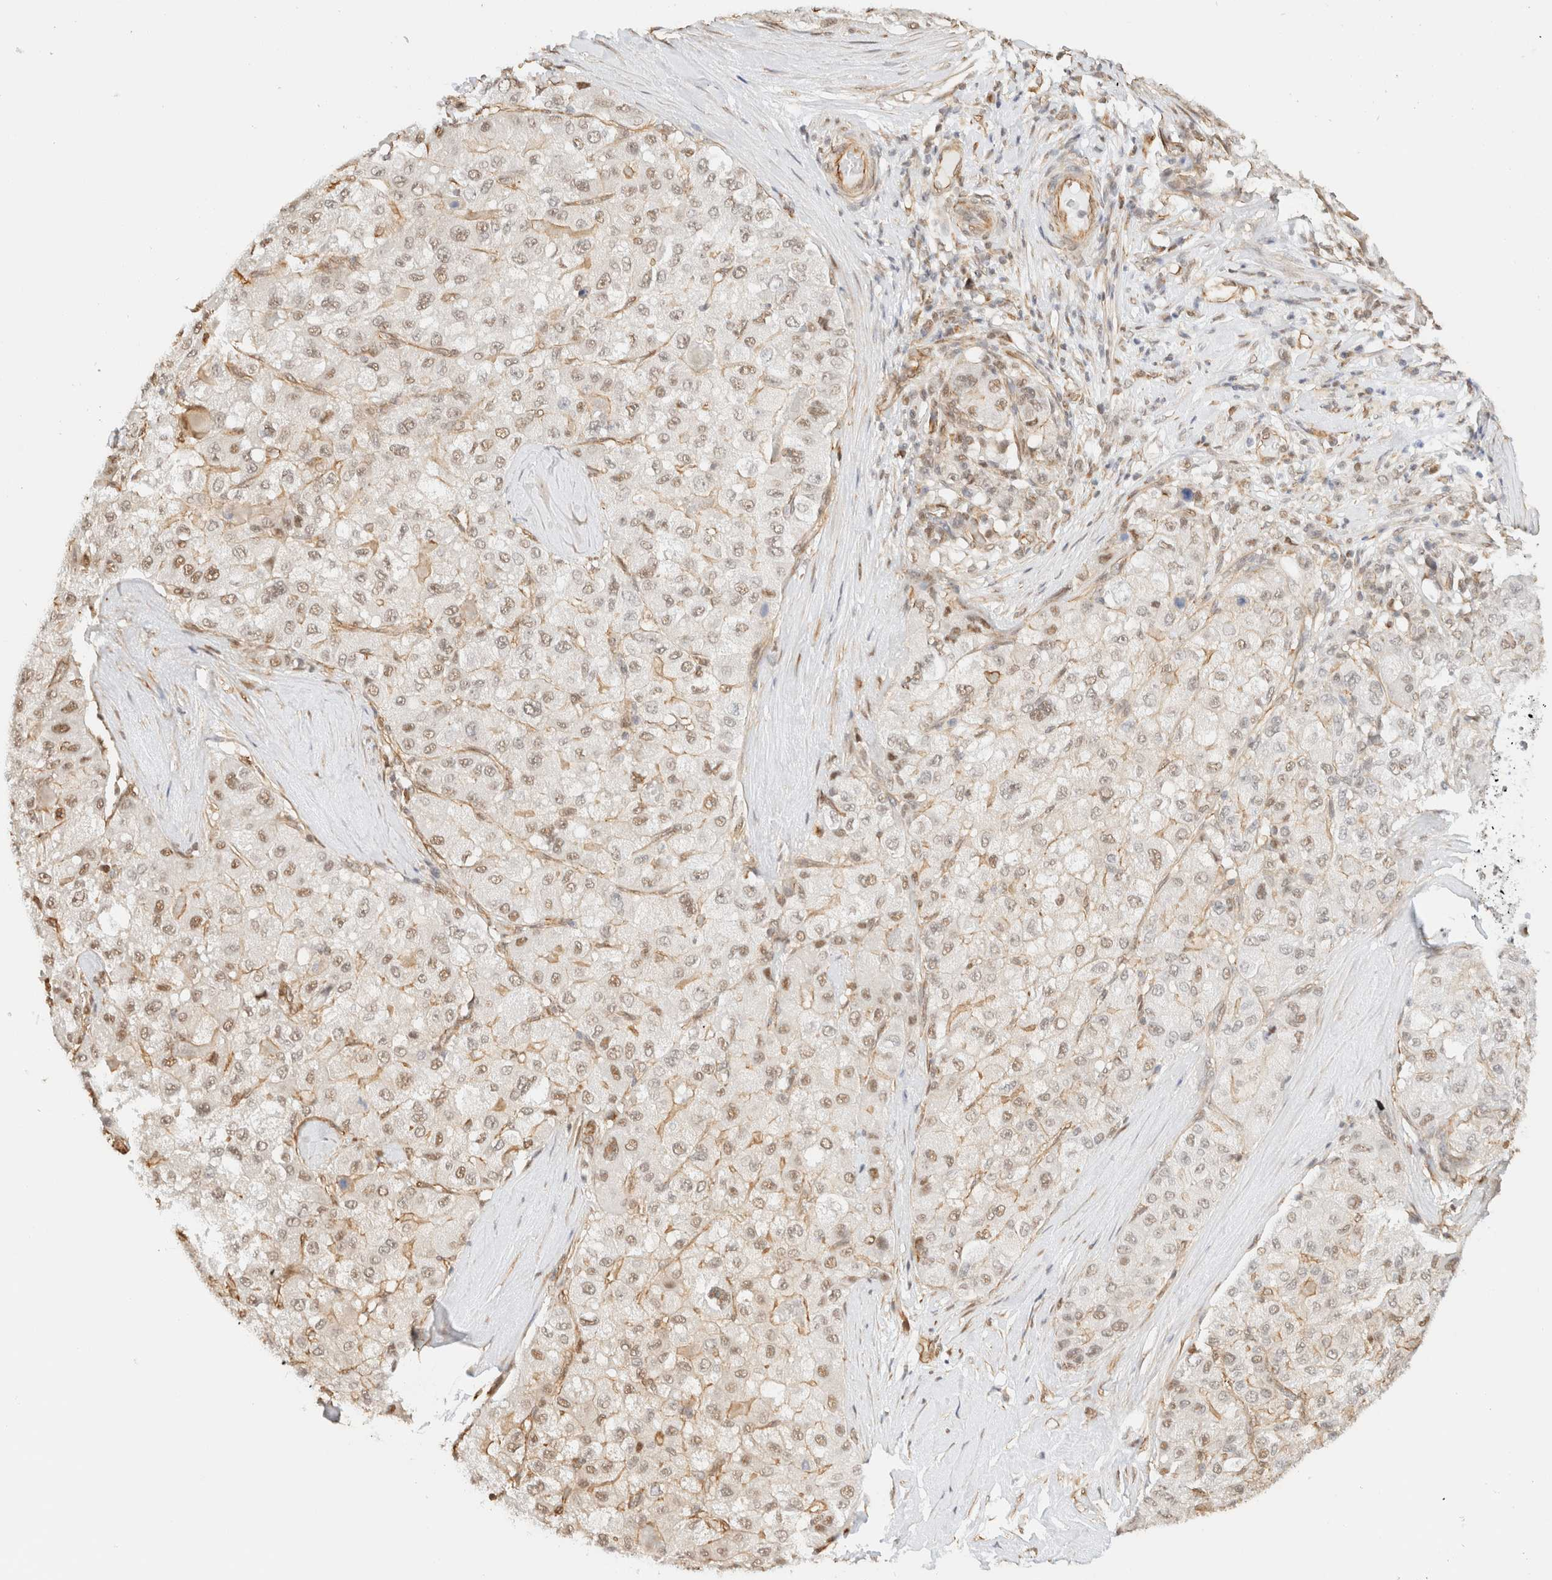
{"staining": {"intensity": "weak", "quantity": ">75%", "location": "nuclear"}, "tissue": "liver cancer", "cell_type": "Tumor cells", "image_type": "cancer", "snomed": [{"axis": "morphology", "description": "Carcinoma, Hepatocellular, NOS"}, {"axis": "topography", "description": "Liver"}], "caption": "Immunohistochemical staining of liver hepatocellular carcinoma exhibits low levels of weak nuclear expression in approximately >75% of tumor cells. The protein is stained brown, and the nuclei are stained in blue (DAB IHC with brightfield microscopy, high magnification).", "gene": "ARID5A", "patient": {"sex": "male", "age": 80}}